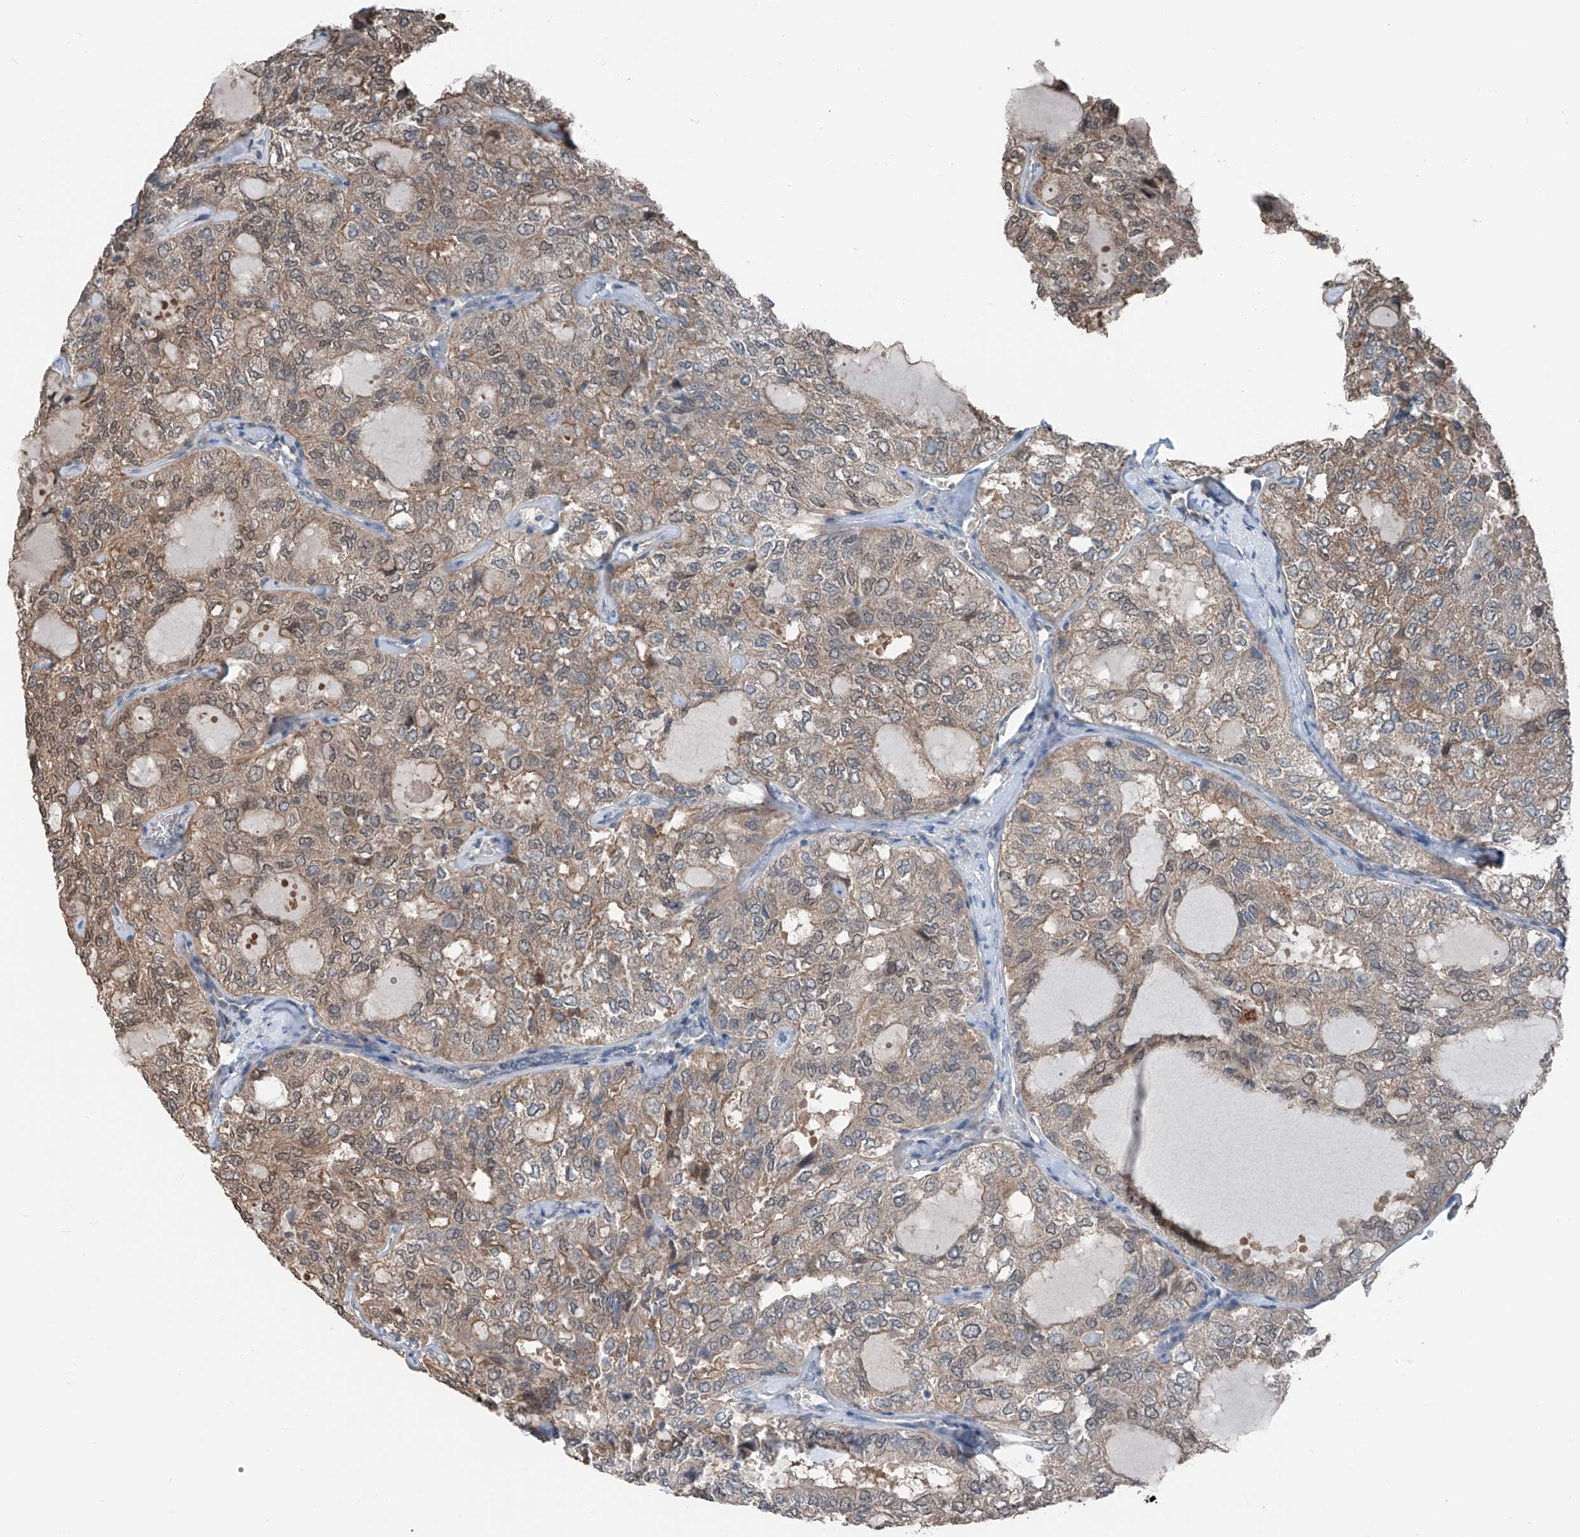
{"staining": {"intensity": "weak", "quantity": "25%-75%", "location": "cytoplasmic/membranous,nuclear"}, "tissue": "thyroid cancer", "cell_type": "Tumor cells", "image_type": "cancer", "snomed": [{"axis": "morphology", "description": "Follicular adenoma carcinoma, NOS"}, {"axis": "topography", "description": "Thyroid gland"}], "caption": "Weak cytoplasmic/membranous and nuclear positivity is appreciated in about 25%-75% of tumor cells in thyroid follicular adenoma carcinoma.", "gene": "HSPA6", "patient": {"sex": "male", "age": 75}}